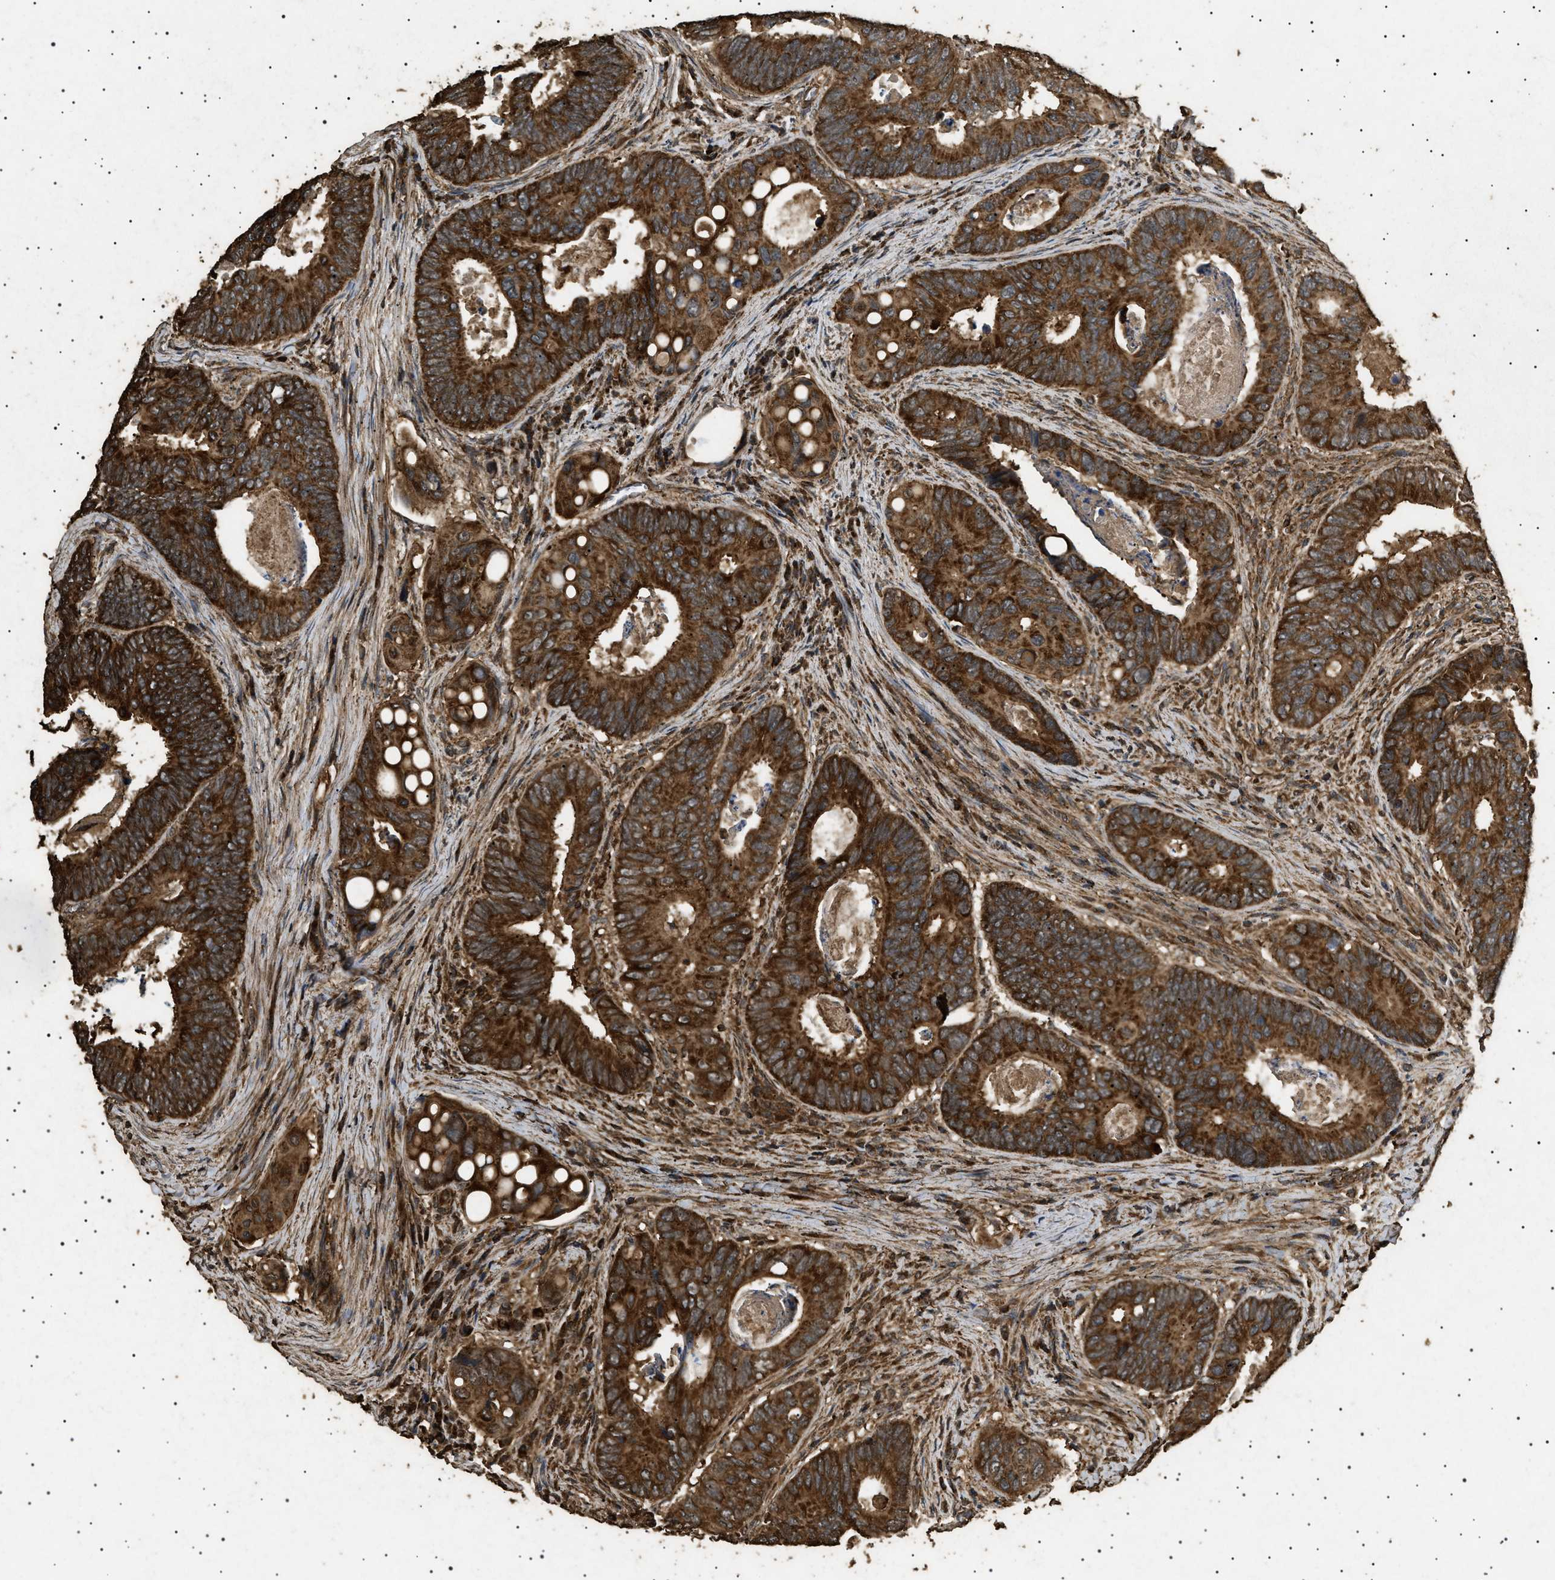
{"staining": {"intensity": "strong", "quantity": ">75%", "location": "cytoplasmic/membranous"}, "tissue": "colorectal cancer", "cell_type": "Tumor cells", "image_type": "cancer", "snomed": [{"axis": "morphology", "description": "Inflammation, NOS"}, {"axis": "morphology", "description": "Adenocarcinoma, NOS"}, {"axis": "topography", "description": "Colon"}], "caption": "Colorectal cancer stained with immunohistochemistry shows strong cytoplasmic/membranous positivity in approximately >75% of tumor cells.", "gene": "CYRIA", "patient": {"sex": "male", "age": 72}}